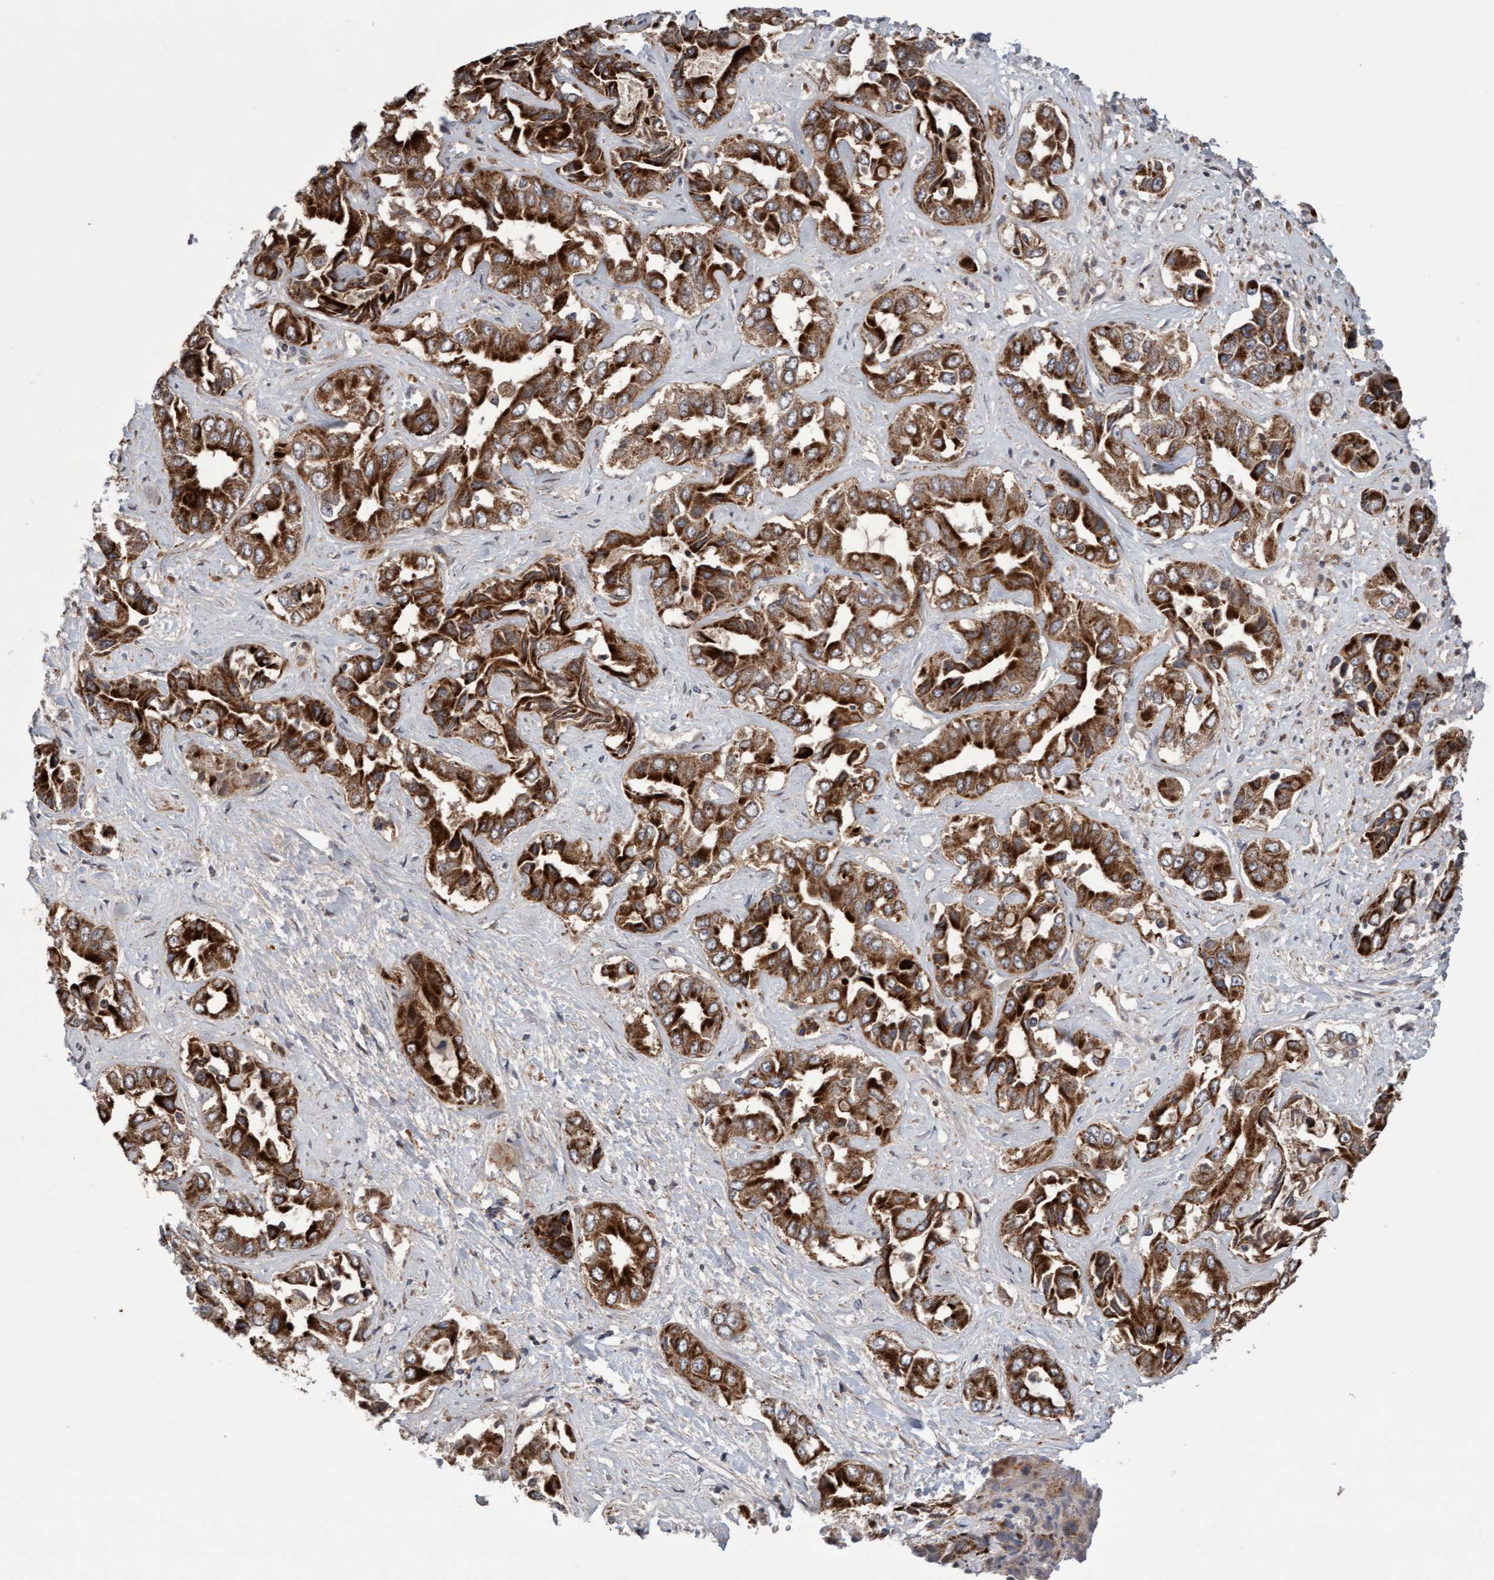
{"staining": {"intensity": "strong", "quantity": ">75%", "location": "cytoplasmic/membranous"}, "tissue": "liver cancer", "cell_type": "Tumor cells", "image_type": "cancer", "snomed": [{"axis": "morphology", "description": "Cholangiocarcinoma"}, {"axis": "topography", "description": "Liver"}], "caption": "Liver cancer stained with a brown dye demonstrates strong cytoplasmic/membranous positive expression in about >75% of tumor cells.", "gene": "PECR", "patient": {"sex": "female", "age": 52}}